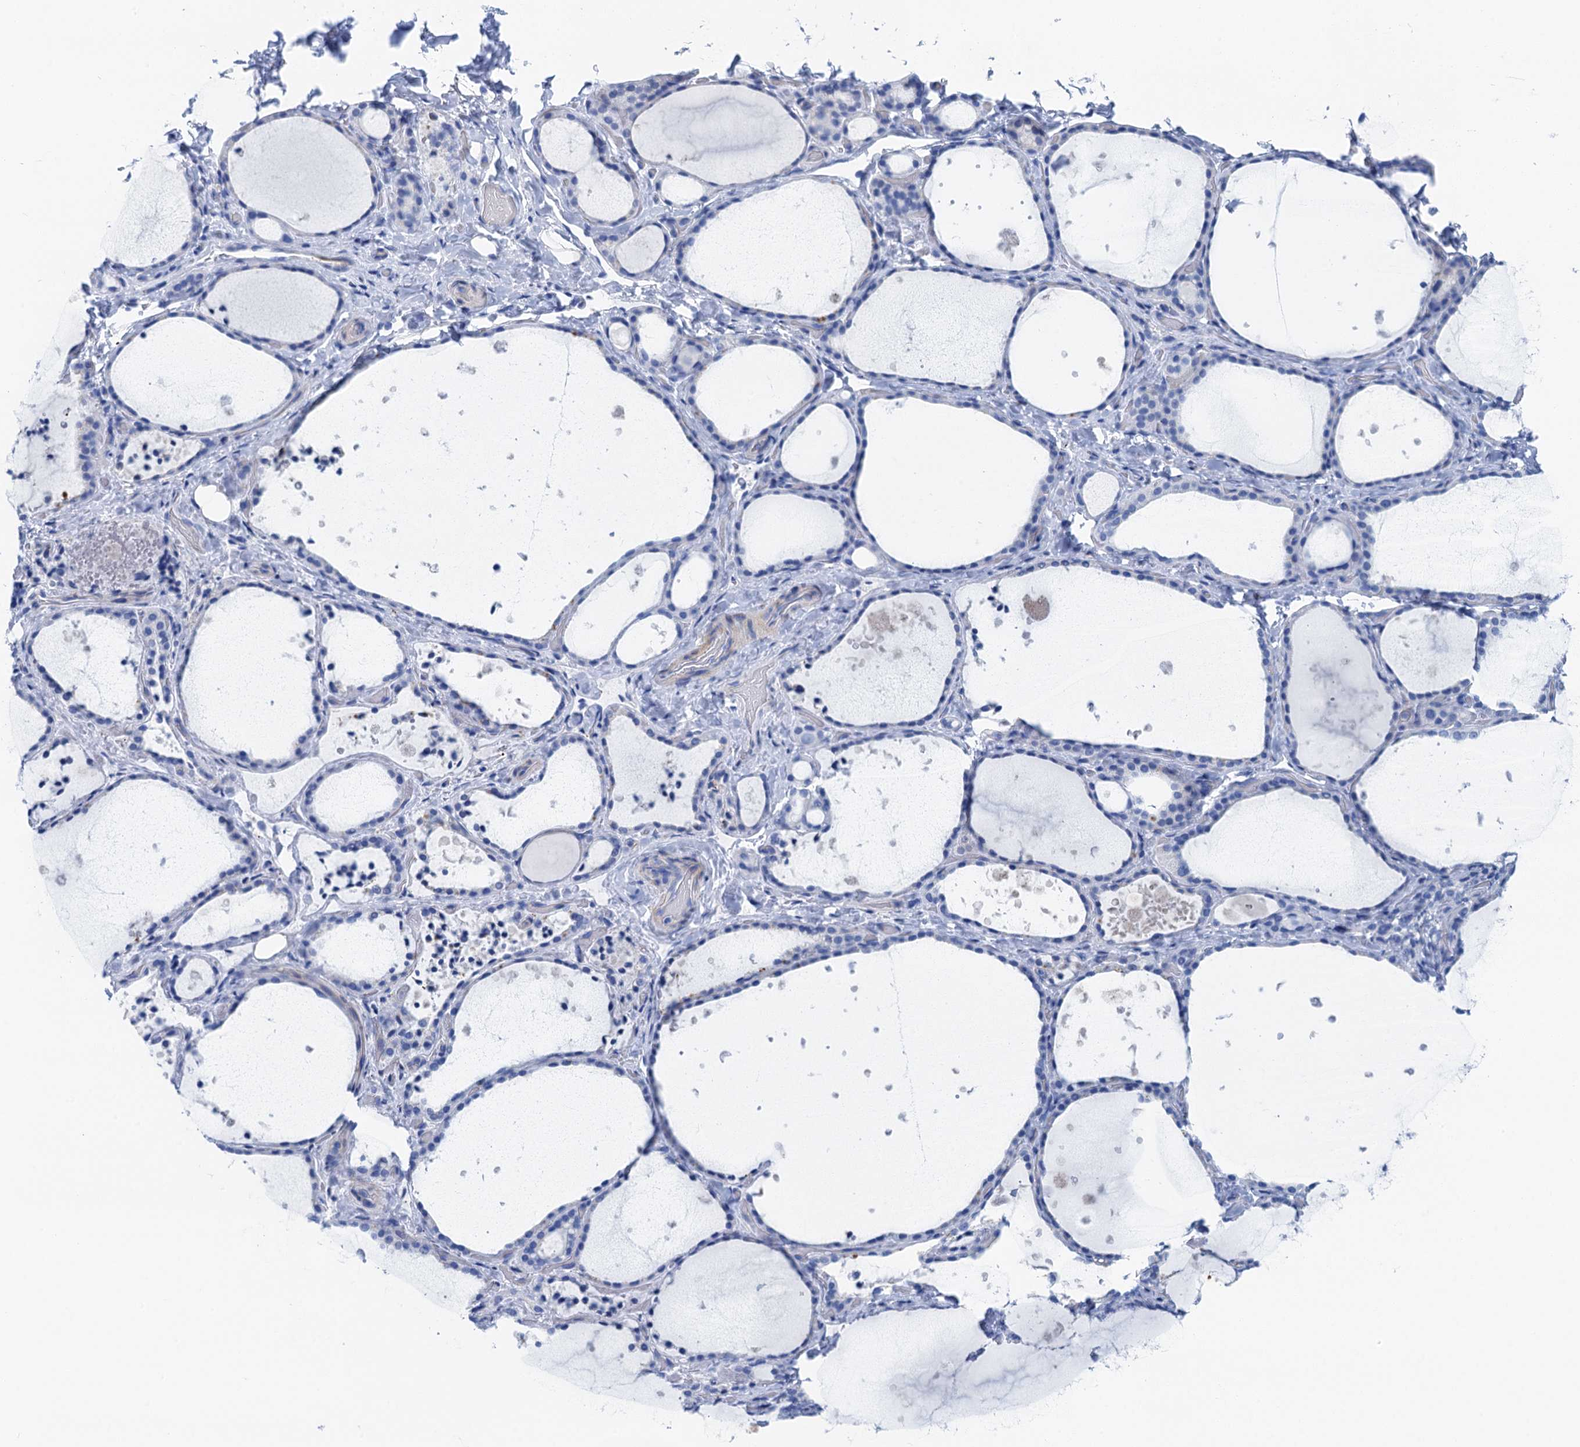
{"staining": {"intensity": "negative", "quantity": "none", "location": "none"}, "tissue": "thyroid gland", "cell_type": "Glandular cells", "image_type": "normal", "snomed": [{"axis": "morphology", "description": "Normal tissue, NOS"}, {"axis": "topography", "description": "Thyroid gland"}], "caption": "Glandular cells are negative for brown protein staining in benign thyroid gland.", "gene": "NLRP10", "patient": {"sex": "female", "age": 44}}